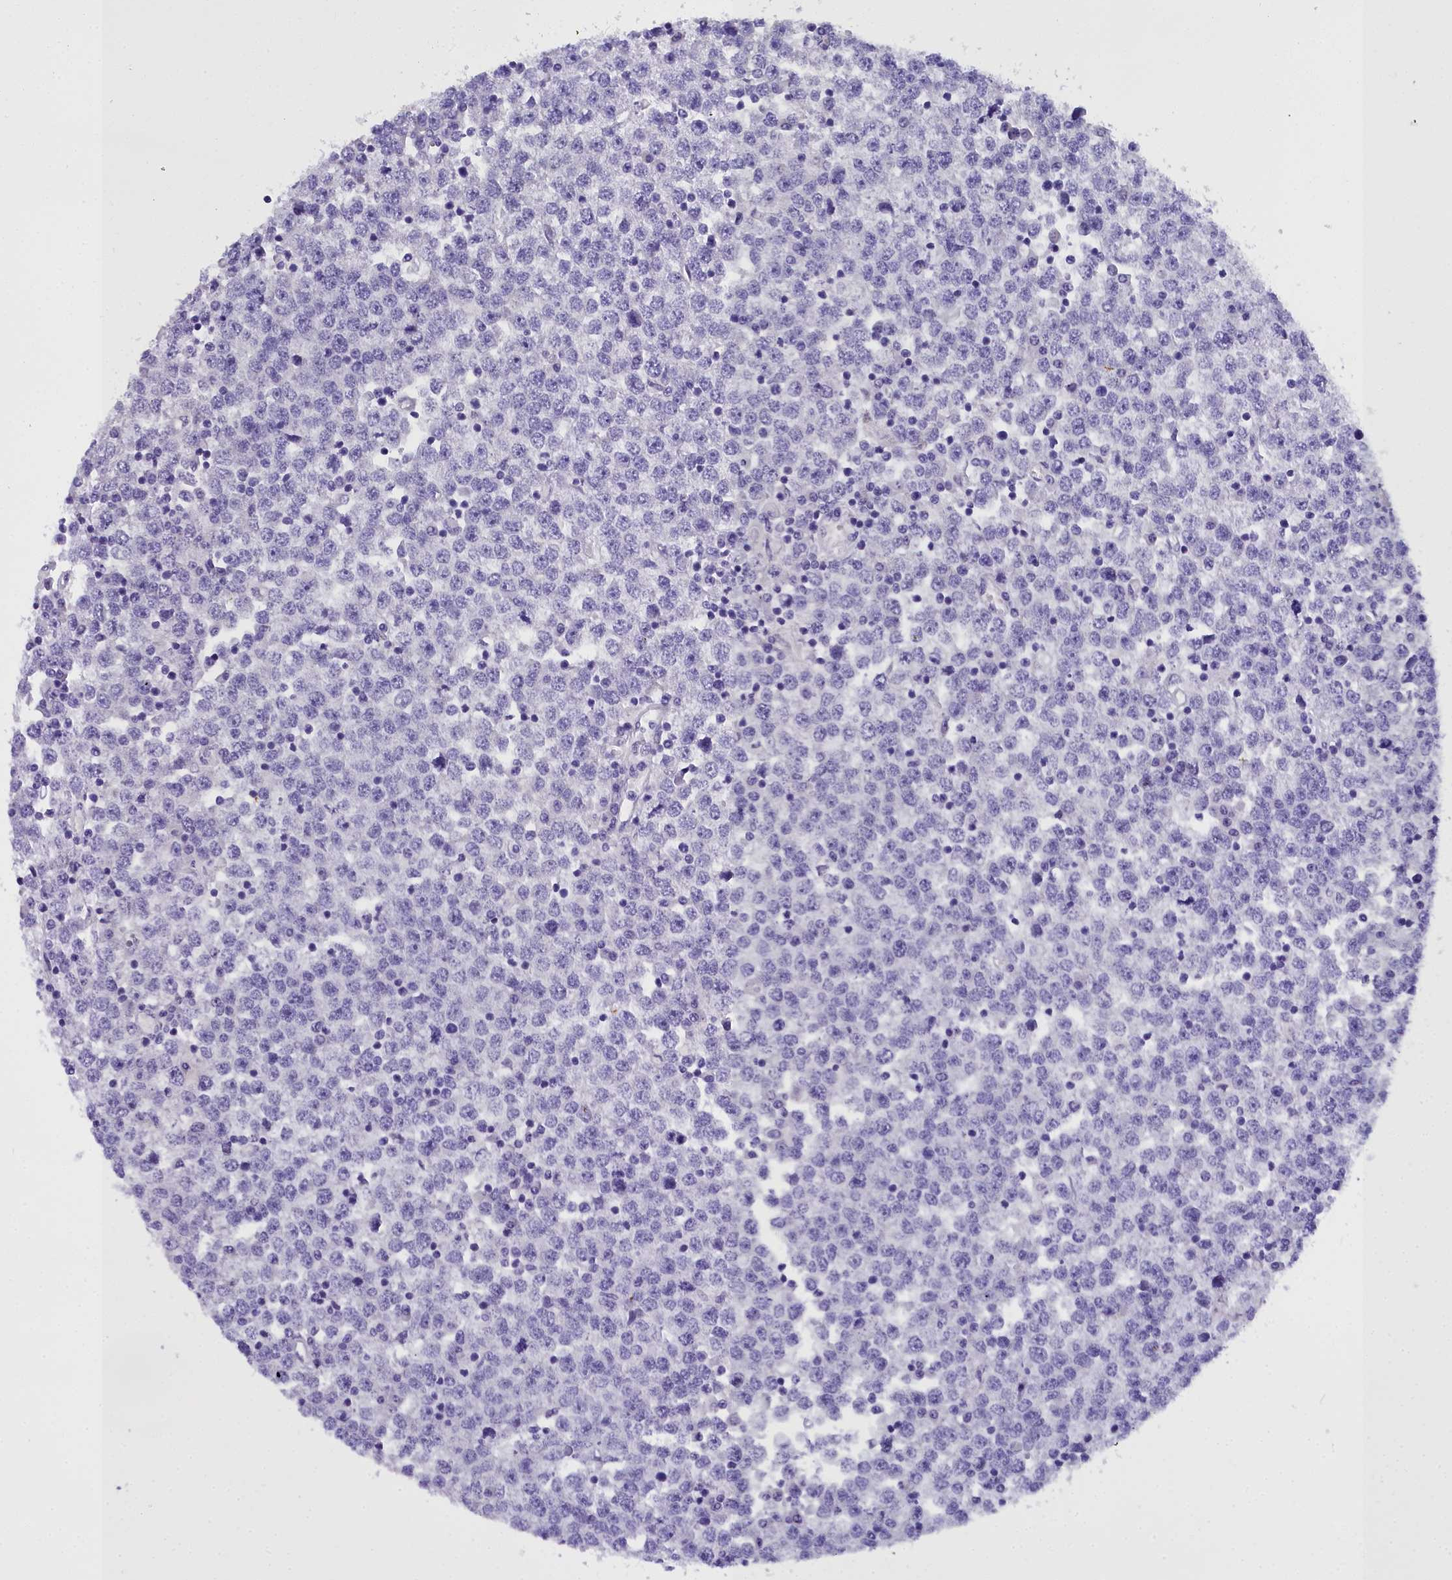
{"staining": {"intensity": "negative", "quantity": "none", "location": "none"}, "tissue": "testis cancer", "cell_type": "Tumor cells", "image_type": "cancer", "snomed": [{"axis": "morphology", "description": "Seminoma, NOS"}, {"axis": "topography", "description": "Testis"}], "caption": "Immunohistochemistry micrograph of human testis cancer (seminoma) stained for a protein (brown), which displays no expression in tumor cells. (DAB (3,3'-diaminobenzidine) immunohistochemistry (IHC) with hematoxylin counter stain).", "gene": "TIMM22", "patient": {"sex": "male", "age": 65}}